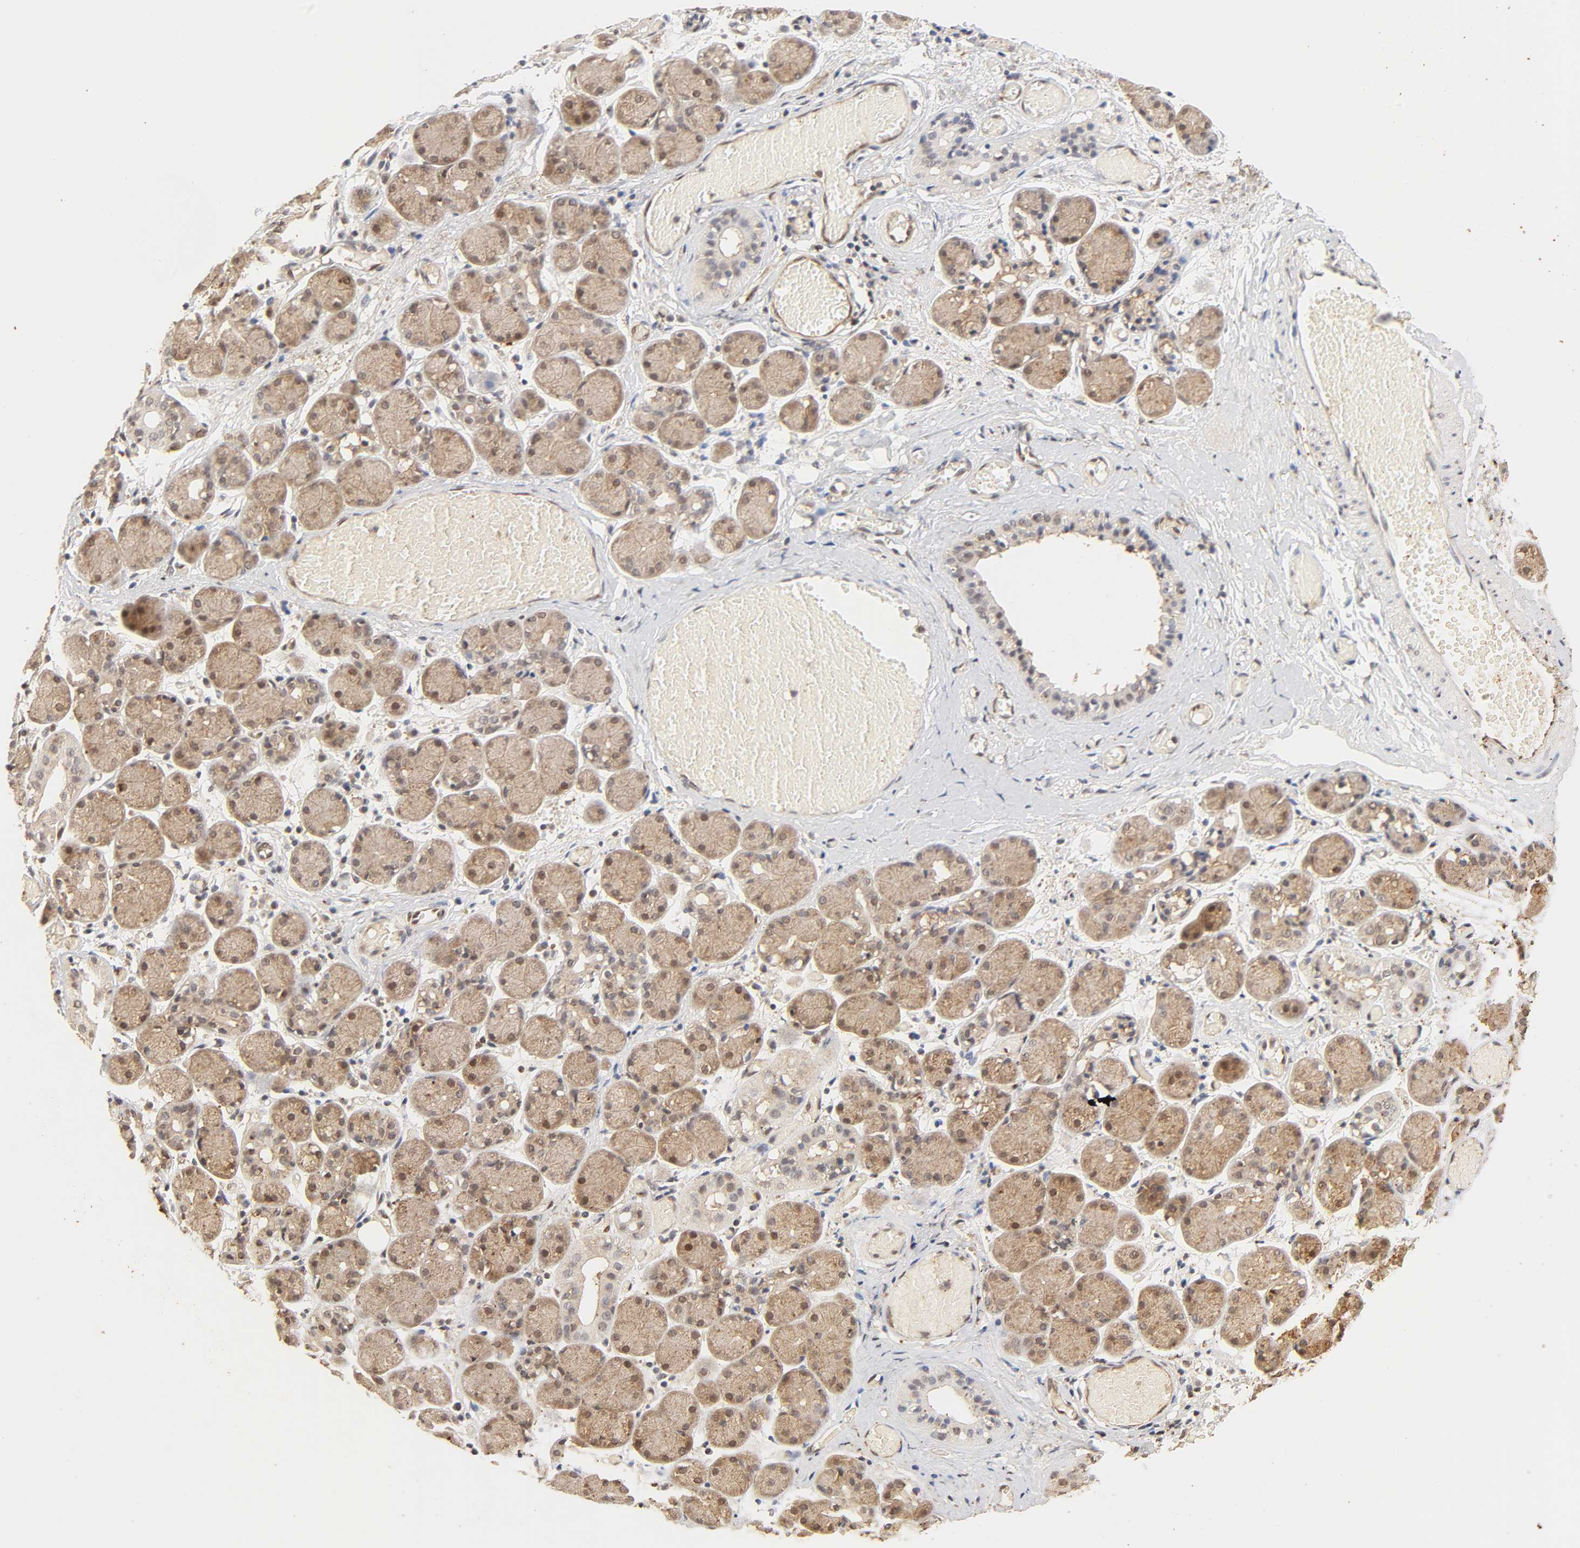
{"staining": {"intensity": "weak", "quantity": ">75%", "location": "cytoplasmic/membranous,nuclear"}, "tissue": "salivary gland", "cell_type": "Glandular cells", "image_type": "normal", "snomed": [{"axis": "morphology", "description": "Normal tissue, NOS"}, {"axis": "topography", "description": "Salivary gland"}], "caption": "Protein staining reveals weak cytoplasmic/membranous,nuclear positivity in about >75% of glandular cells in benign salivary gland. The staining is performed using DAB brown chromogen to label protein expression. The nuclei are counter-stained blue using hematoxylin.", "gene": "CDC37", "patient": {"sex": "female", "age": 24}}